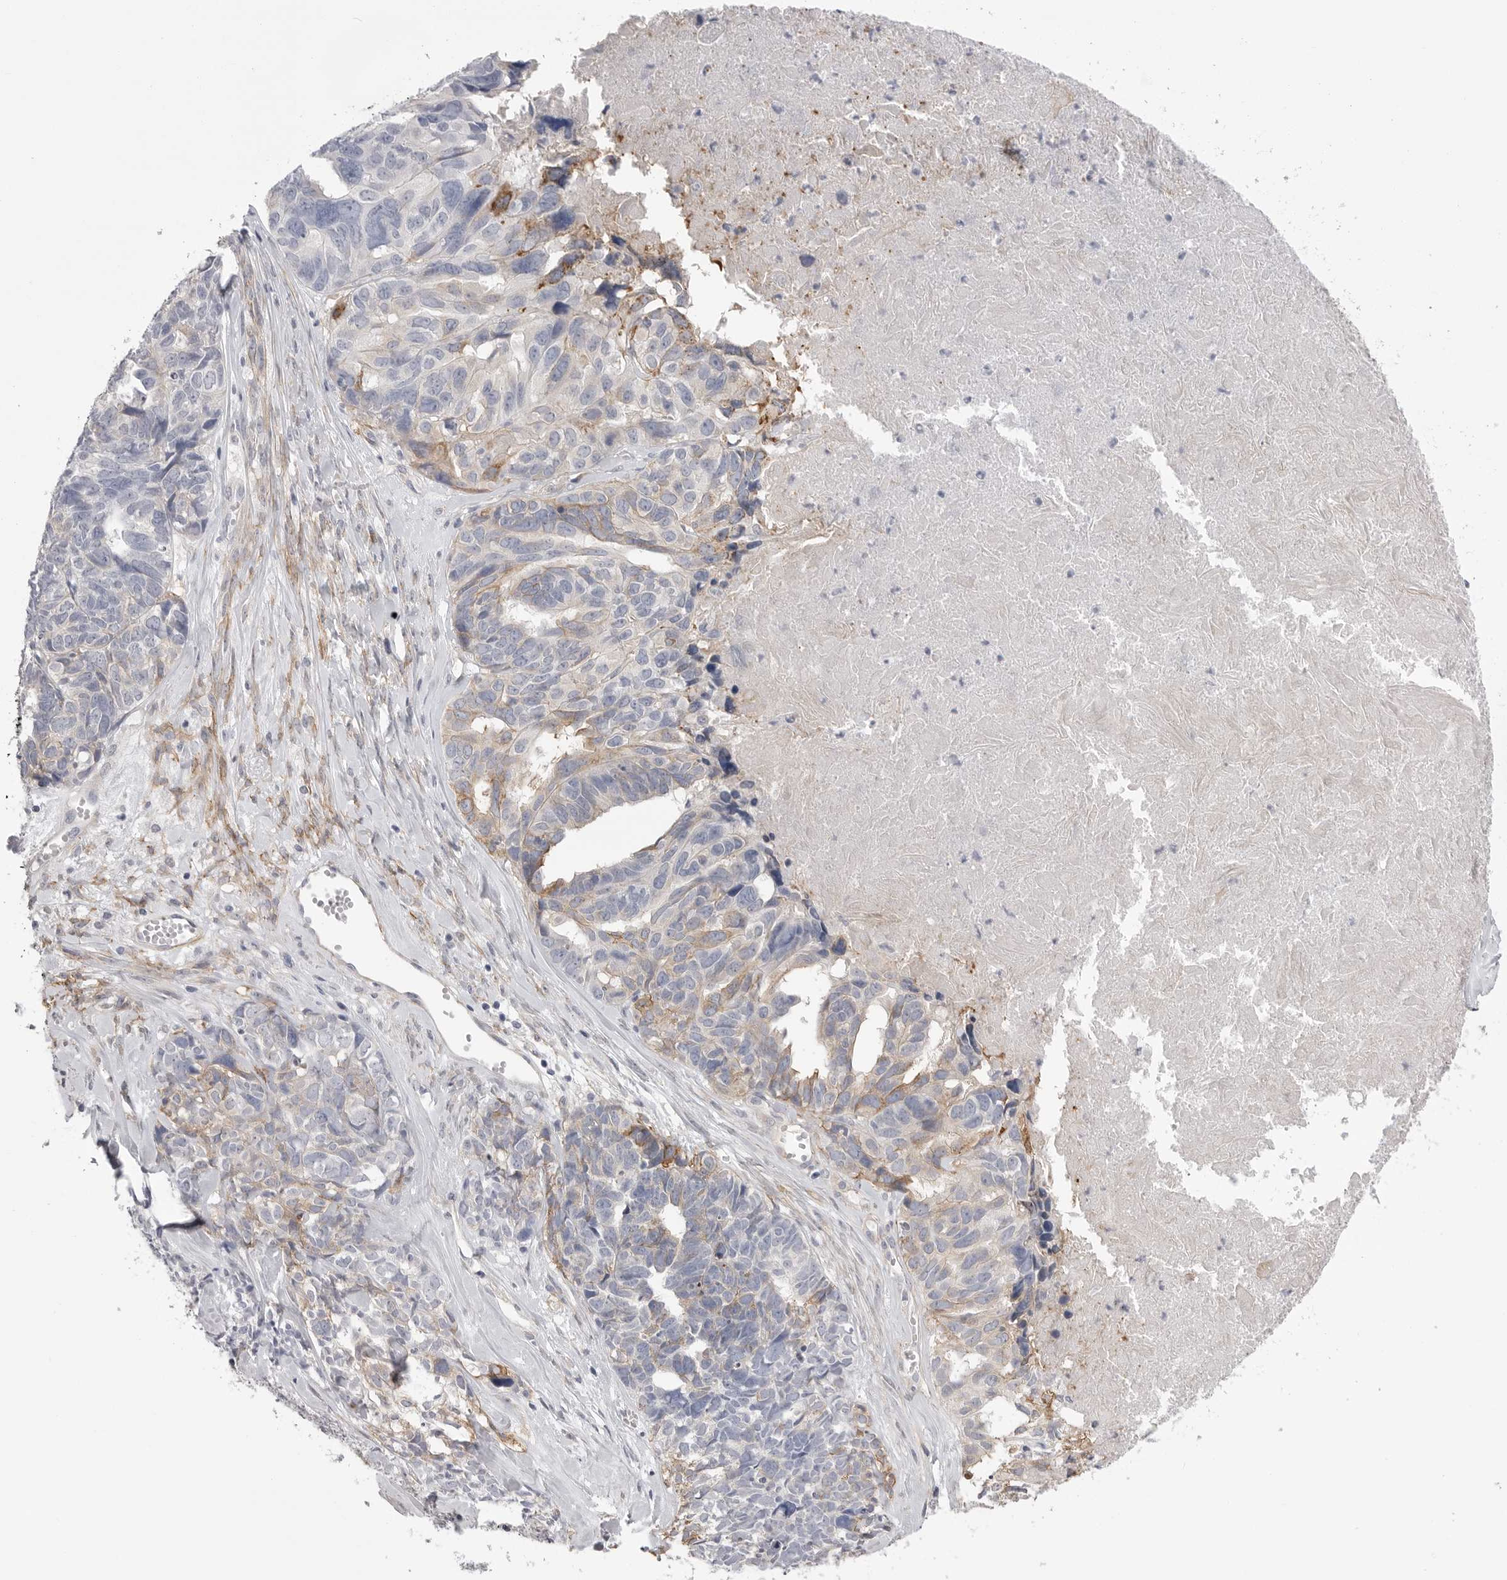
{"staining": {"intensity": "moderate", "quantity": "<25%", "location": "cytoplasmic/membranous"}, "tissue": "ovarian cancer", "cell_type": "Tumor cells", "image_type": "cancer", "snomed": [{"axis": "morphology", "description": "Cystadenocarcinoma, serous, NOS"}, {"axis": "topography", "description": "Ovary"}], "caption": "Protein expression by immunohistochemistry (IHC) displays moderate cytoplasmic/membranous positivity in approximately <25% of tumor cells in serous cystadenocarcinoma (ovarian).", "gene": "AKAP12", "patient": {"sex": "female", "age": 79}}